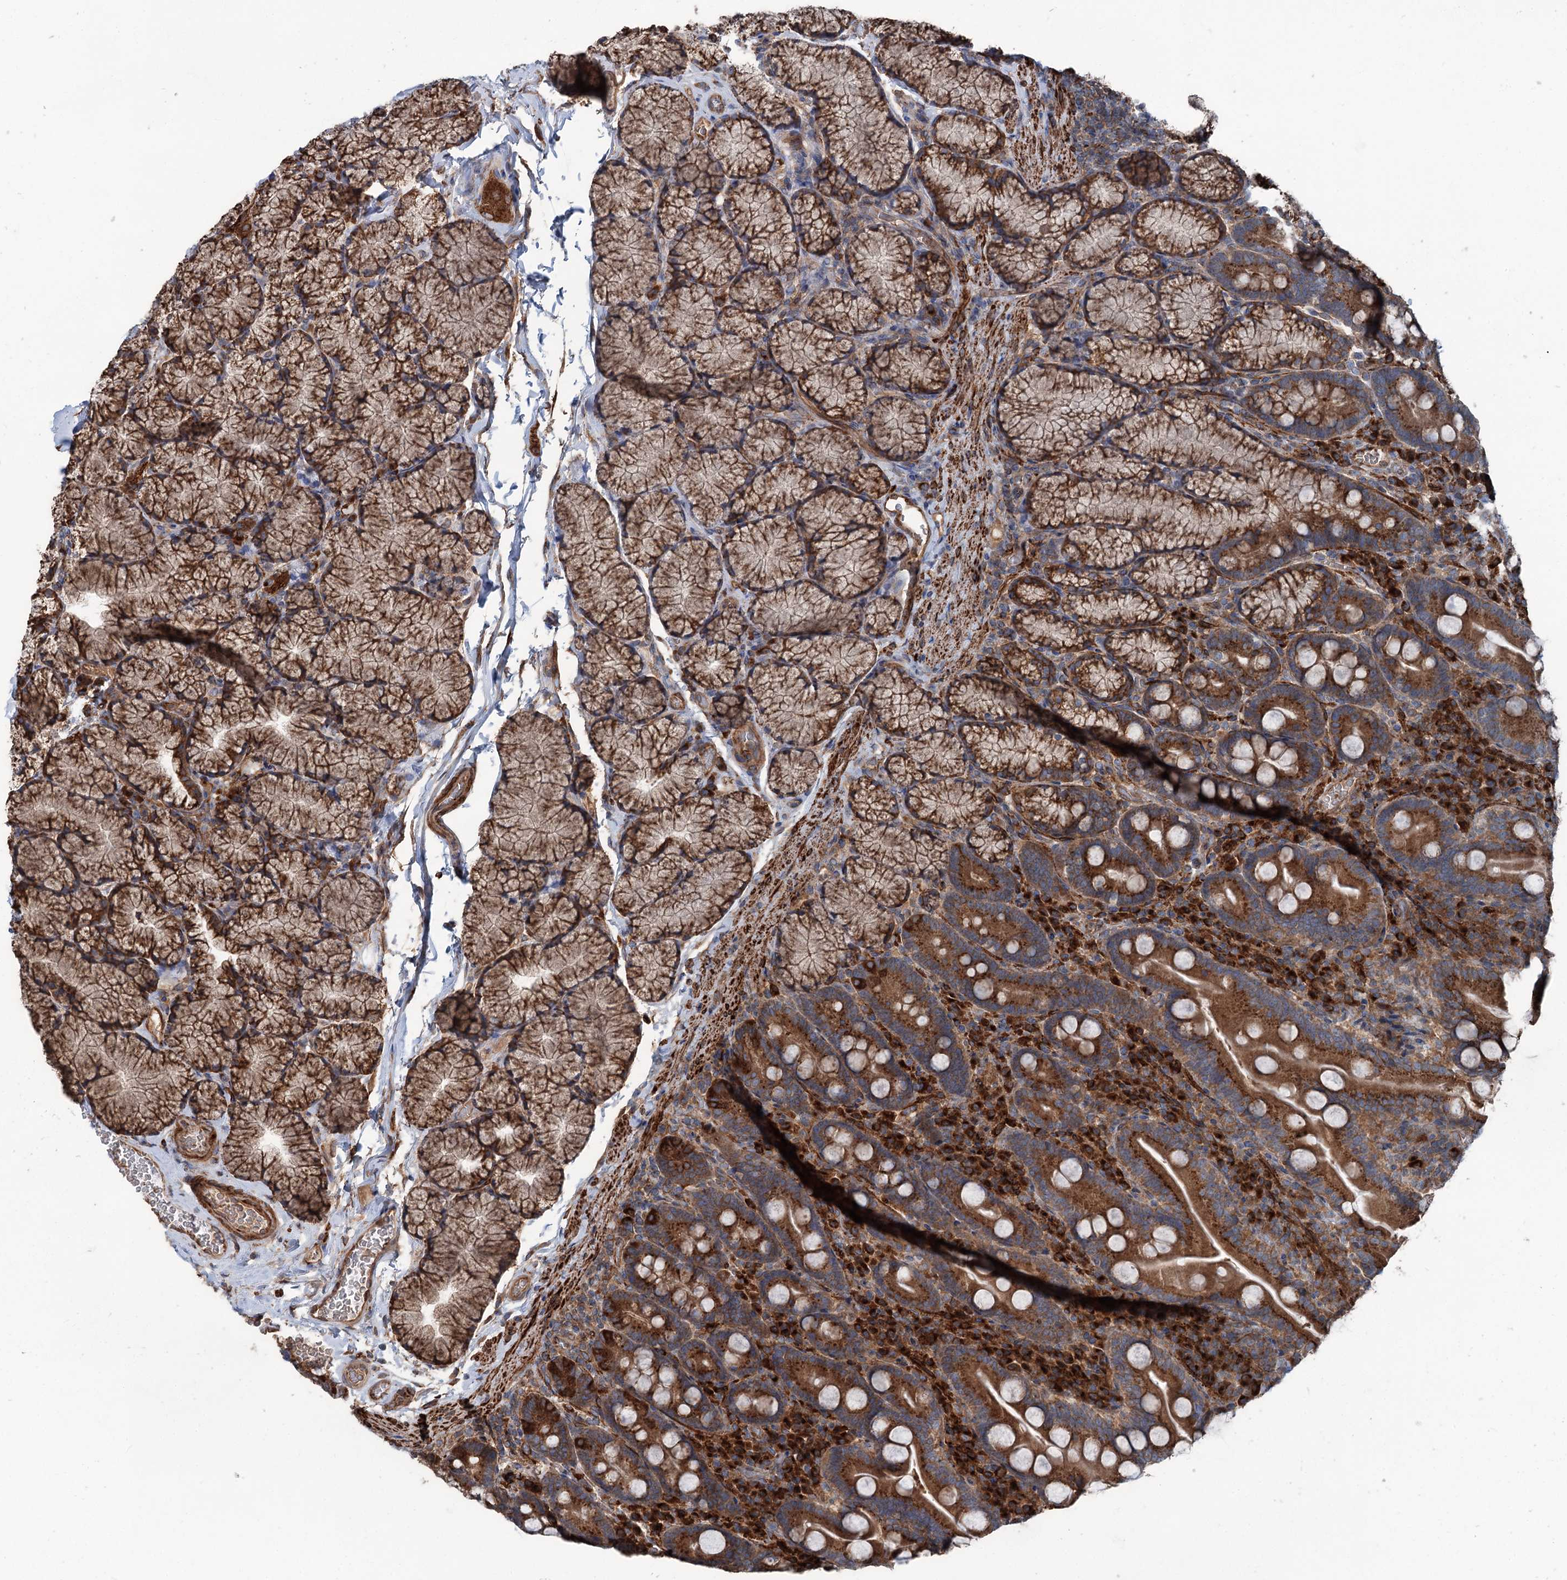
{"staining": {"intensity": "strong", "quantity": ">75%", "location": "cytoplasmic/membranous"}, "tissue": "duodenum", "cell_type": "Glandular cells", "image_type": "normal", "snomed": [{"axis": "morphology", "description": "Normal tissue, NOS"}, {"axis": "topography", "description": "Duodenum"}], "caption": "IHC of normal human duodenum displays high levels of strong cytoplasmic/membranous staining in approximately >75% of glandular cells. (brown staining indicates protein expression, while blue staining denotes nuclei).", "gene": "CALCOCO1", "patient": {"sex": "male", "age": 35}}